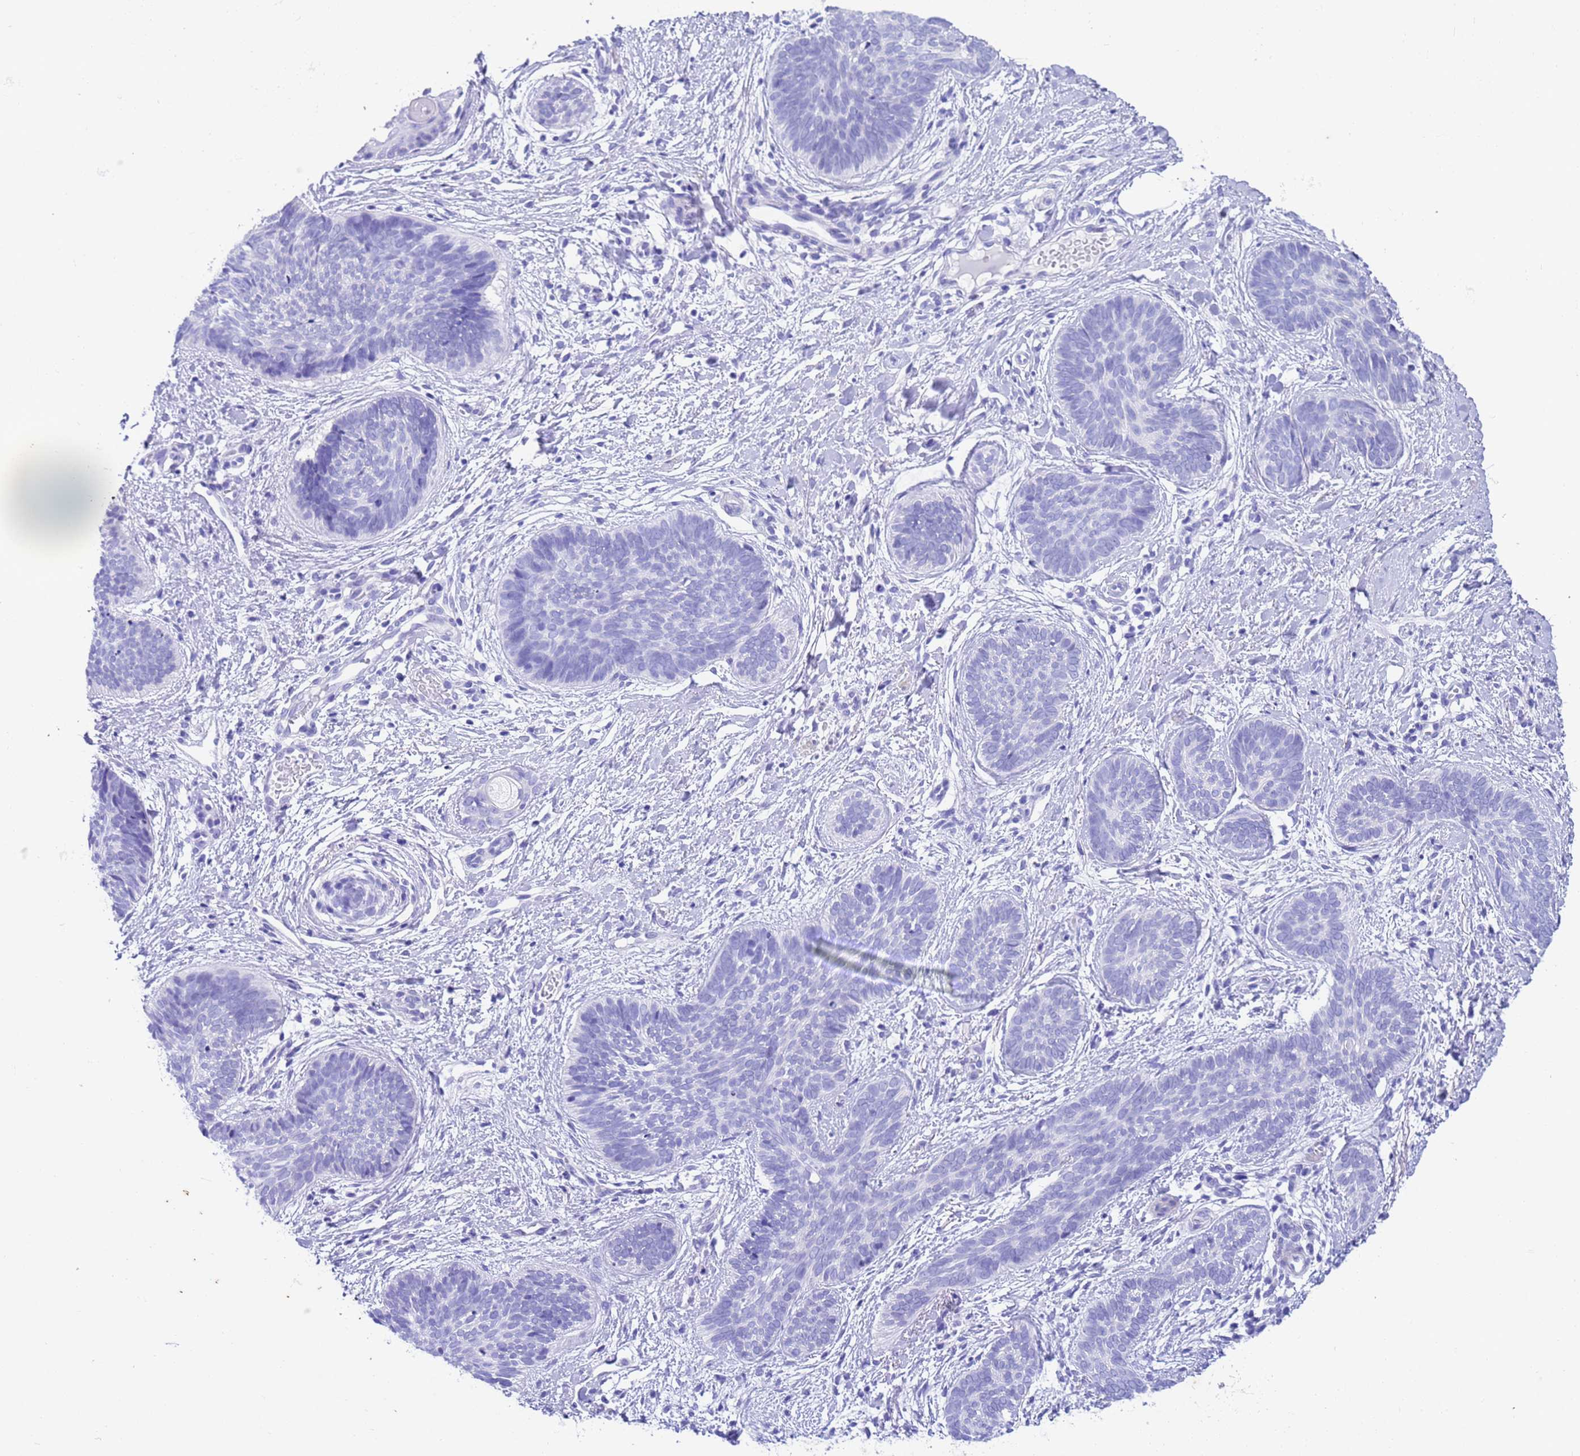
{"staining": {"intensity": "negative", "quantity": "none", "location": "none"}, "tissue": "skin cancer", "cell_type": "Tumor cells", "image_type": "cancer", "snomed": [{"axis": "morphology", "description": "Basal cell carcinoma"}, {"axis": "topography", "description": "Skin"}], "caption": "A micrograph of human skin cancer (basal cell carcinoma) is negative for staining in tumor cells.", "gene": "USP38", "patient": {"sex": "female", "age": 81}}